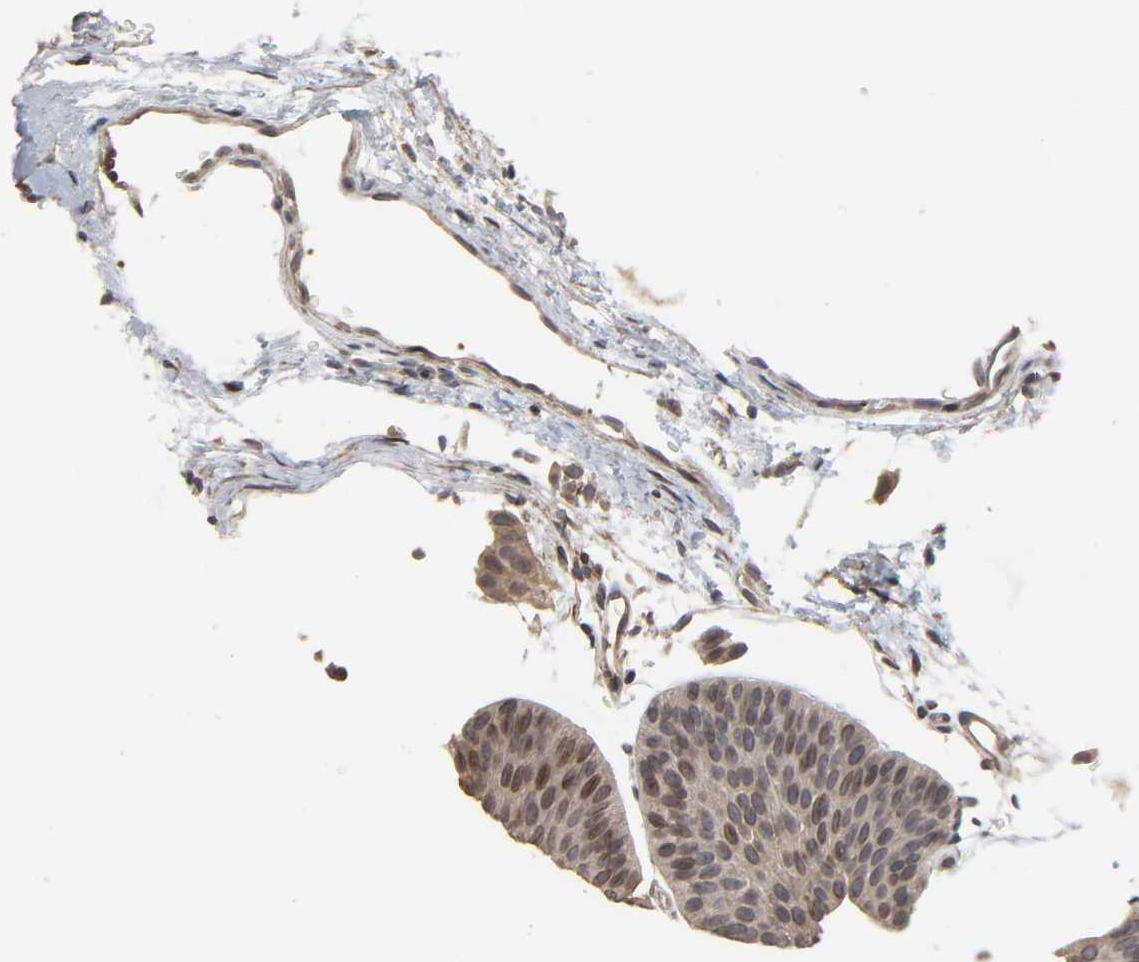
{"staining": {"intensity": "moderate", "quantity": ">75%", "location": "cytoplasmic/membranous,nuclear"}, "tissue": "urothelial cancer", "cell_type": "Tumor cells", "image_type": "cancer", "snomed": [{"axis": "morphology", "description": "Urothelial carcinoma, Low grade"}, {"axis": "topography", "description": "Urinary bladder"}], "caption": "An image showing moderate cytoplasmic/membranous and nuclear staining in about >75% of tumor cells in urothelial cancer, as visualized by brown immunohistochemical staining.", "gene": "CCDC175", "patient": {"sex": "female", "age": 60}}